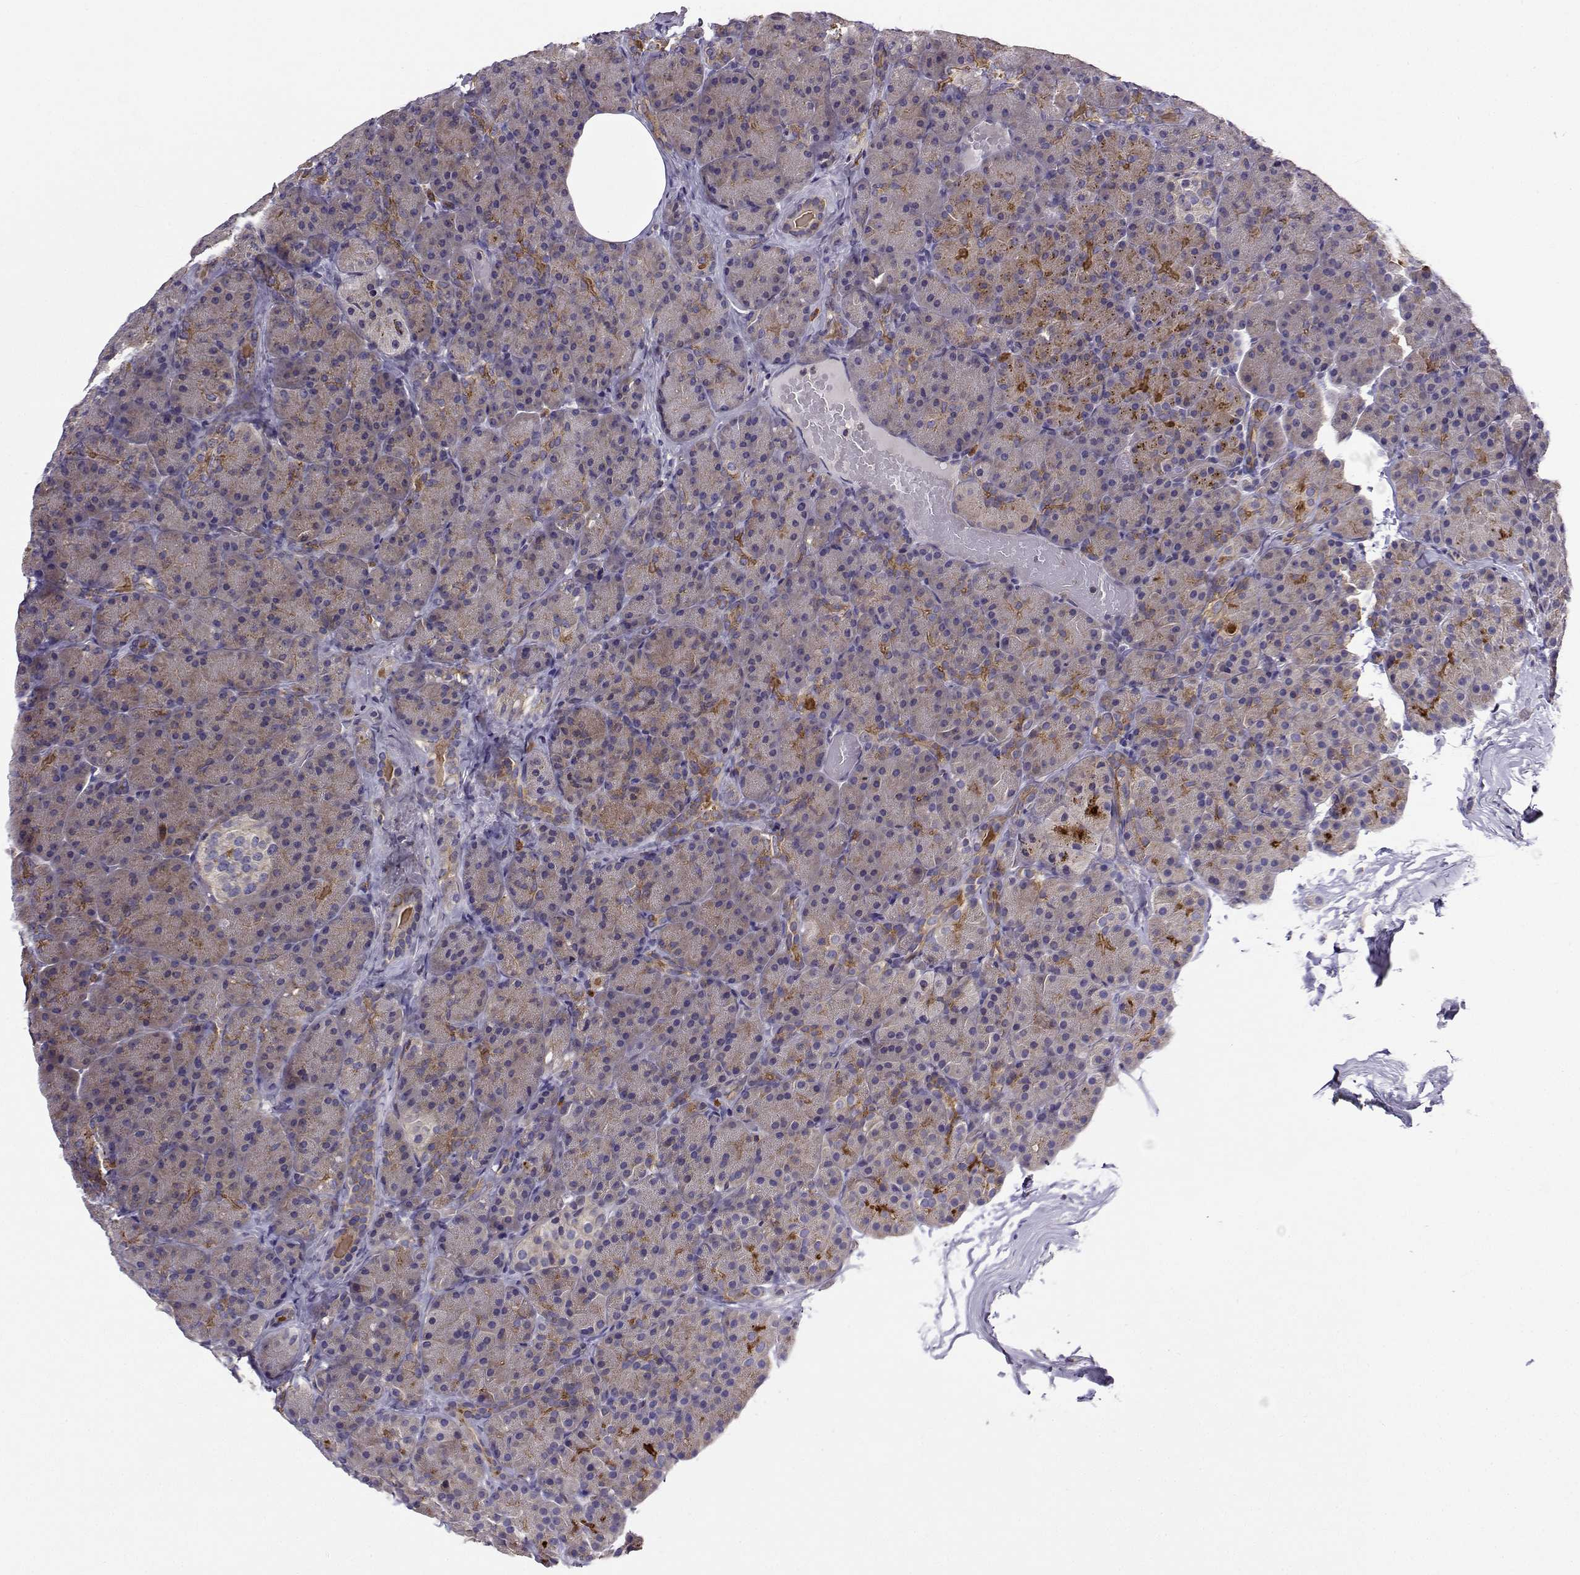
{"staining": {"intensity": "strong", "quantity": "<25%", "location": "cytoplasmic/membranous"}, "tissue": "pancreas", "cell_type": "Exocrine glandular cells", "image_type": "normal", "snomed": [{"axis": "morphology", "description": "Normal tissue, NOS"}, {"axis": "topography", "description": "Pancreas"}], "caption": "Normal pancreas shows strong cytoplasmic/membranous positivity in approximately <25% of exocrine glandular cells (DAB (3,3'-diaminobenzidine) IHC with brightfield microscopy, high magnification)..", "gene": "ITGB8", "patient": {"sex": "male", "age": 57}}